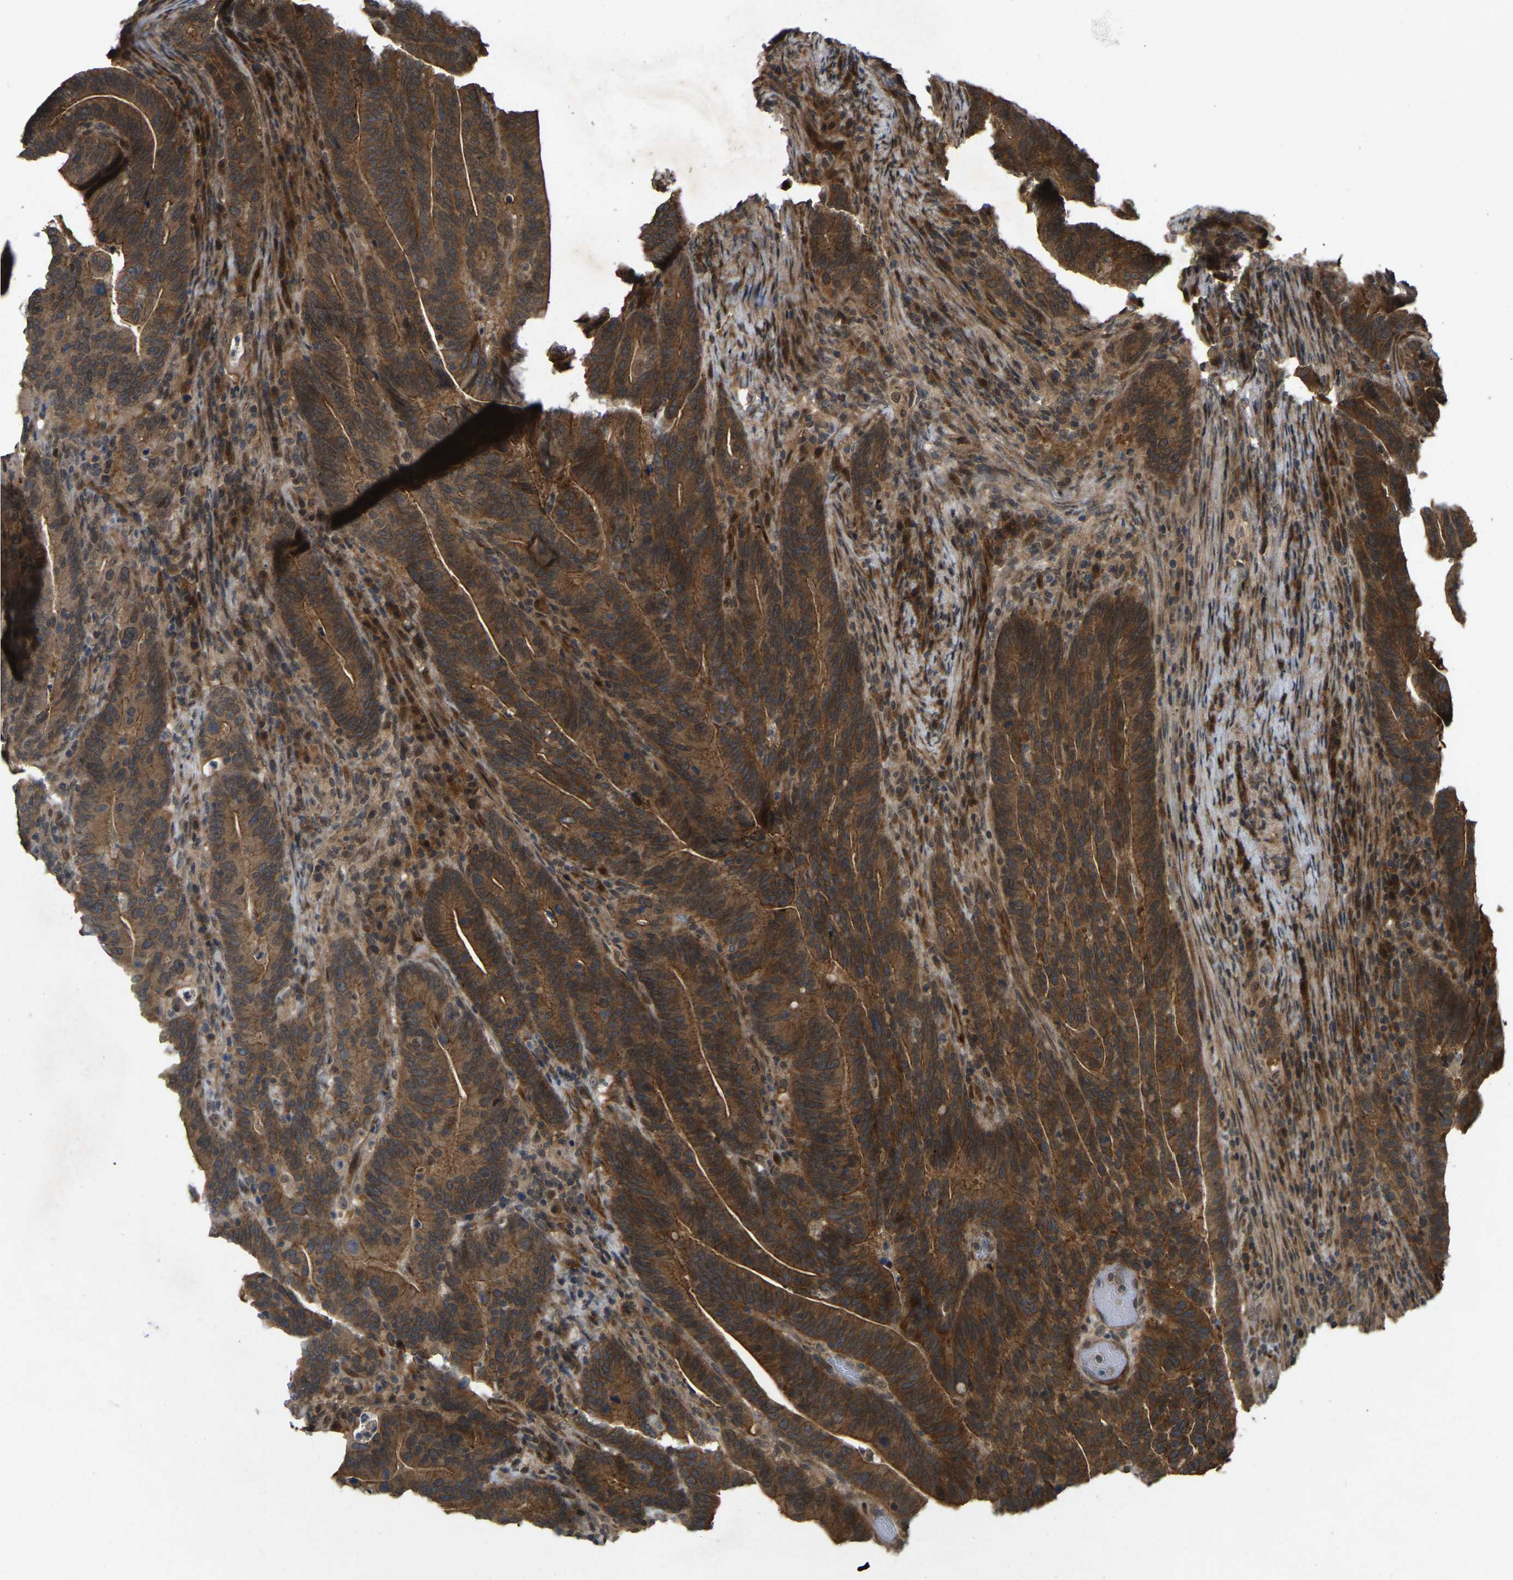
{"staining": {"intensity": "strong", "quantity": ">75%", "location": "cytoplasmic/membranous,nuclear"}, "tissue": "colorectal cancer", "cell_type": "Tumor cells", "image_type": "cancer", "snomed": [{"axis": "morphology", "description": "Adenocarcinoma, NOS"}, {"axis": "topography", "description": "Colon"}], "caption": "Colorectal cancer (adenocarcinoma) stained with a brown dye exhibits strong cytoplasmic/membranous and nuclear positive staining in approximately >75% of tumor cells.", "gene": "KIAA1549", "patient": {"sex": "female", "age": 66}}